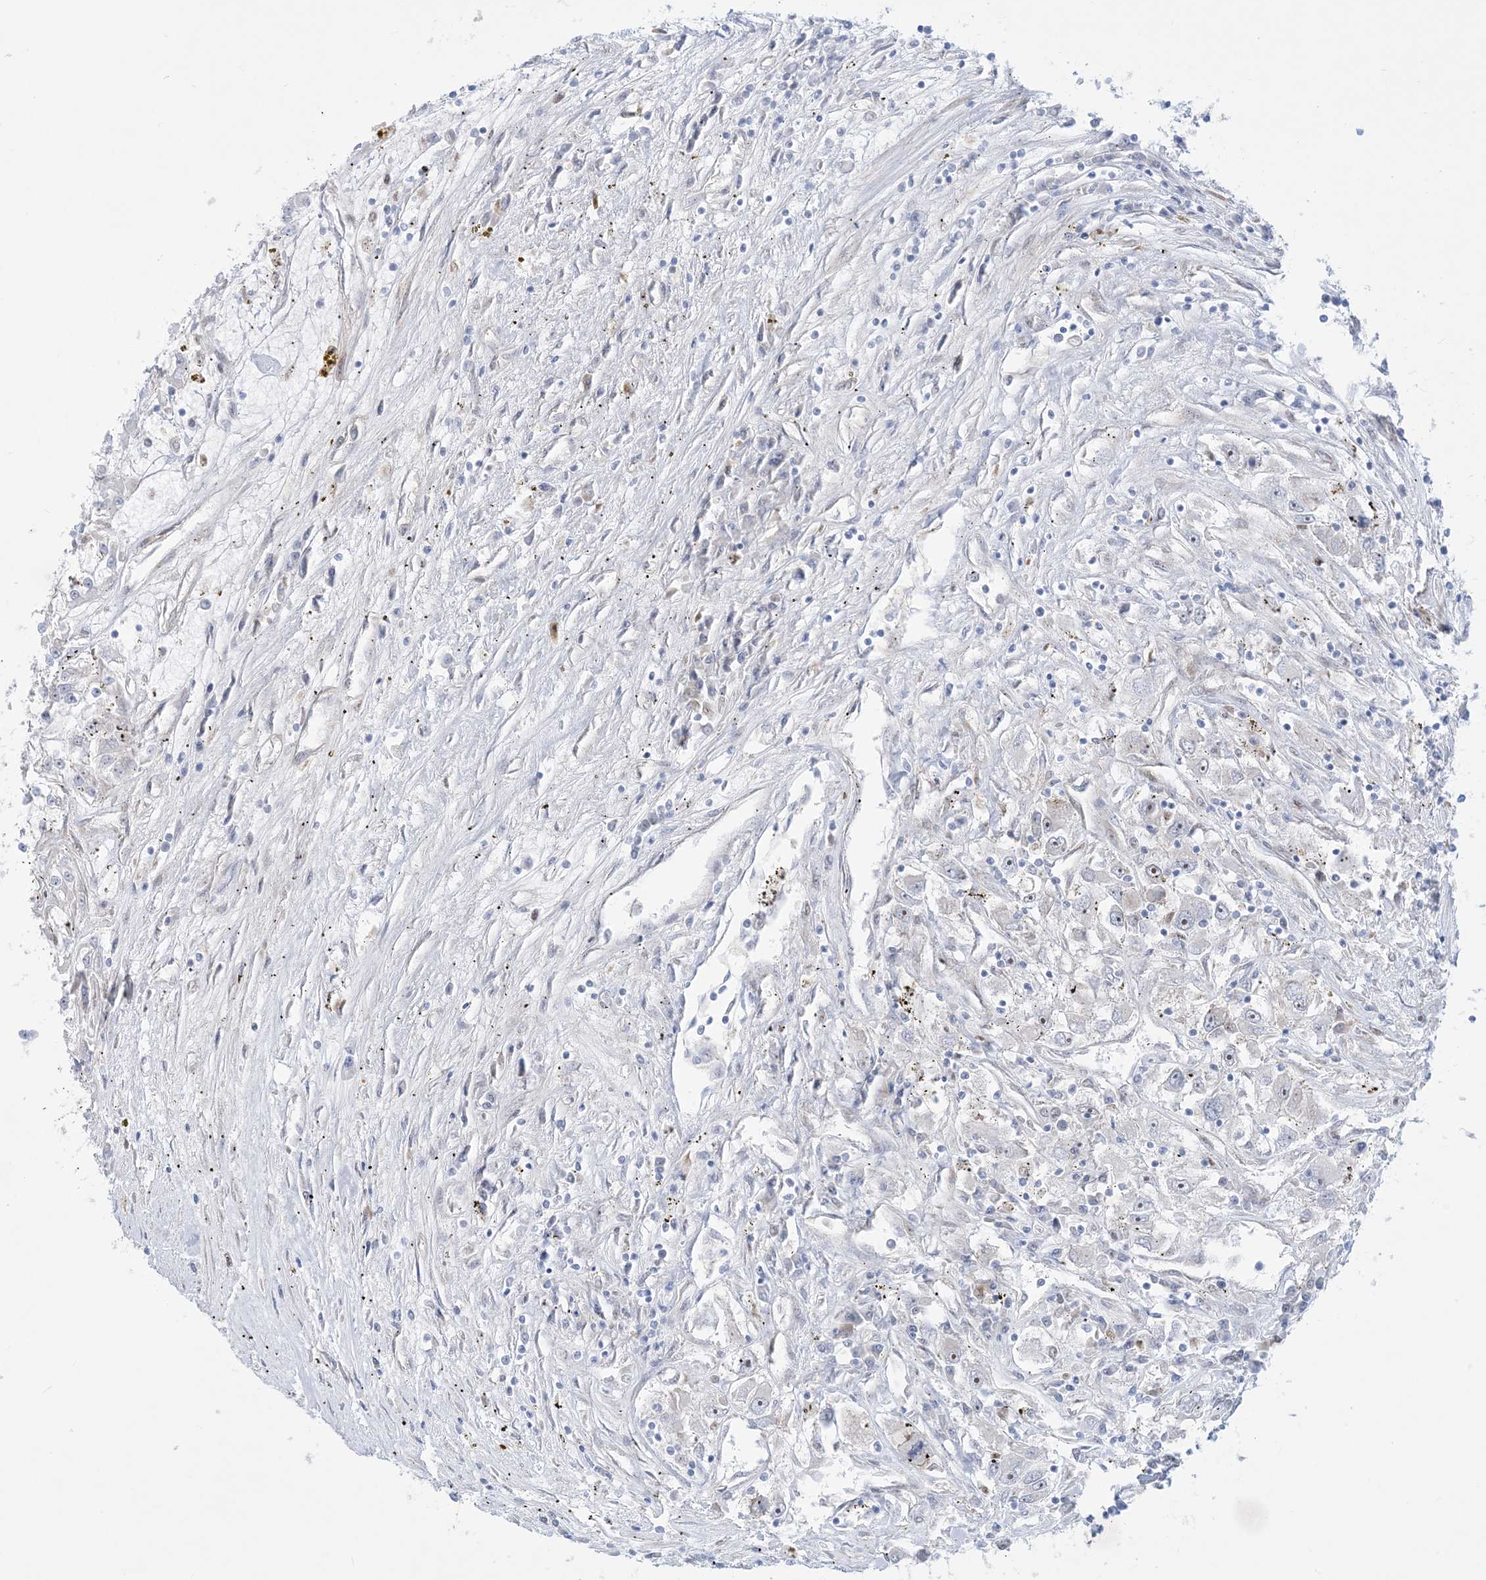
{"staining": {"intensity": "negative", "quantity": "none", "location": "none"}, "tissue": "renal cancer", "cell_type": "Tumor cells", "image_type": "cancer", "snomed": [{"axis": "morphology", "description": "Adenocarcinoma, NOS"}, {"axis": "topography", "description": "Kidney"}], "caption": "Immunohistochemical staining of adenocarcinoma (renal) demonstrates no significant positivity in tumor cells.", "gene": "MARS2", "patient": {"sex": "female", "age": 52}}